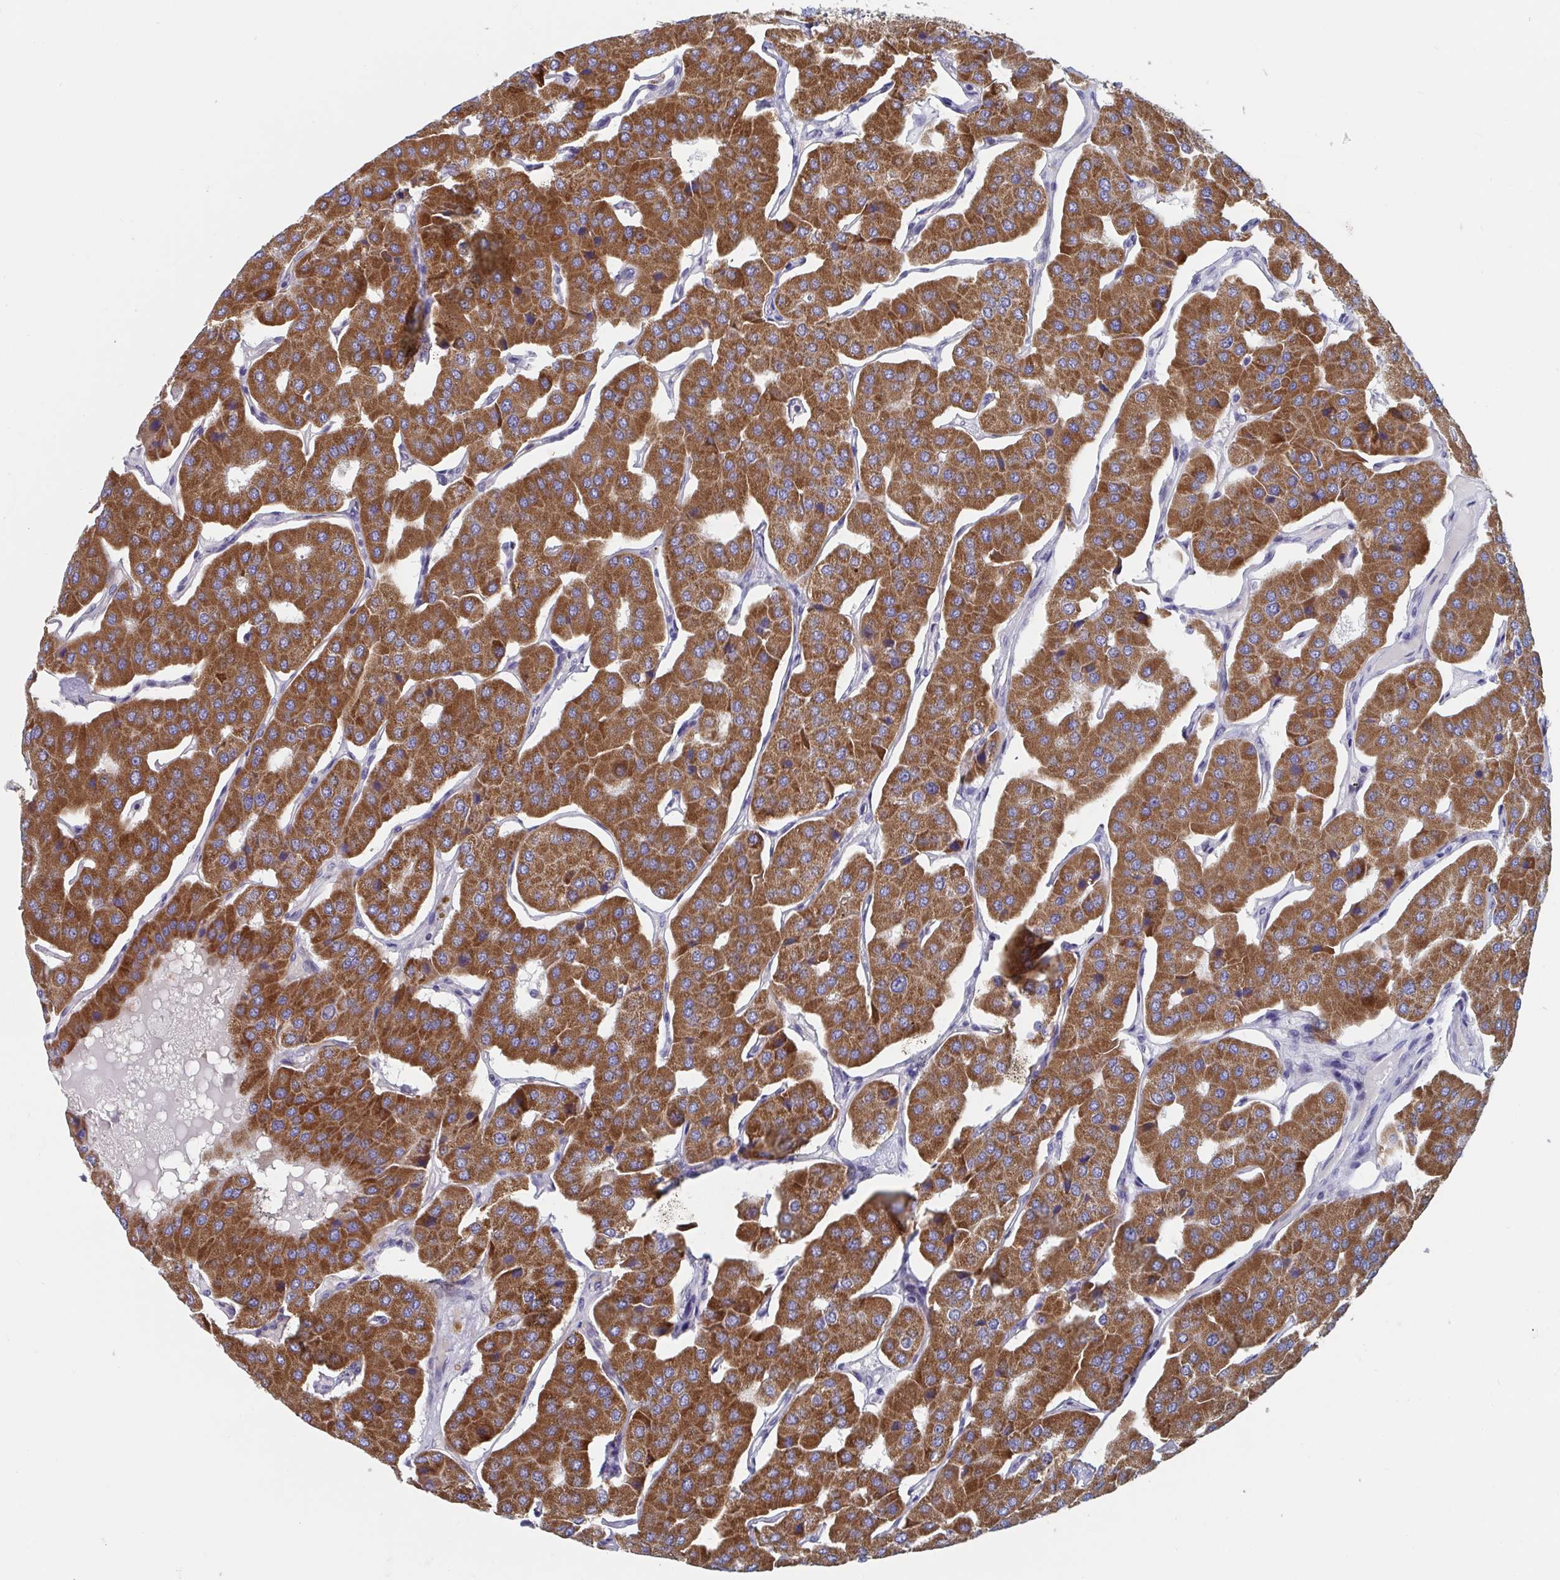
{"staining": {"intensity": "strong", "quantity": ">75%", "location": "cytoplasmic/membranous"}, "tissue": "parathyroid gland", "cell_type": "Glandular cells", "image_type": "normal", "snomed": [{"axis": "morphology", "description": "Normal tissue, NOS"}, {"axis": "morphology", "description": "Adenoma, NOS"}, {"axis": "topography", "description": "Parathyroid gland"}], "caption": "Strong cytoplasmic/membranous expression for a protein is identified in approximately >75% of glandular cells of normal parathyroid gland using immunohistochemistry (IHC).", "gene": "MRPL53", "patient": {"sex": "female", "age": 86}}